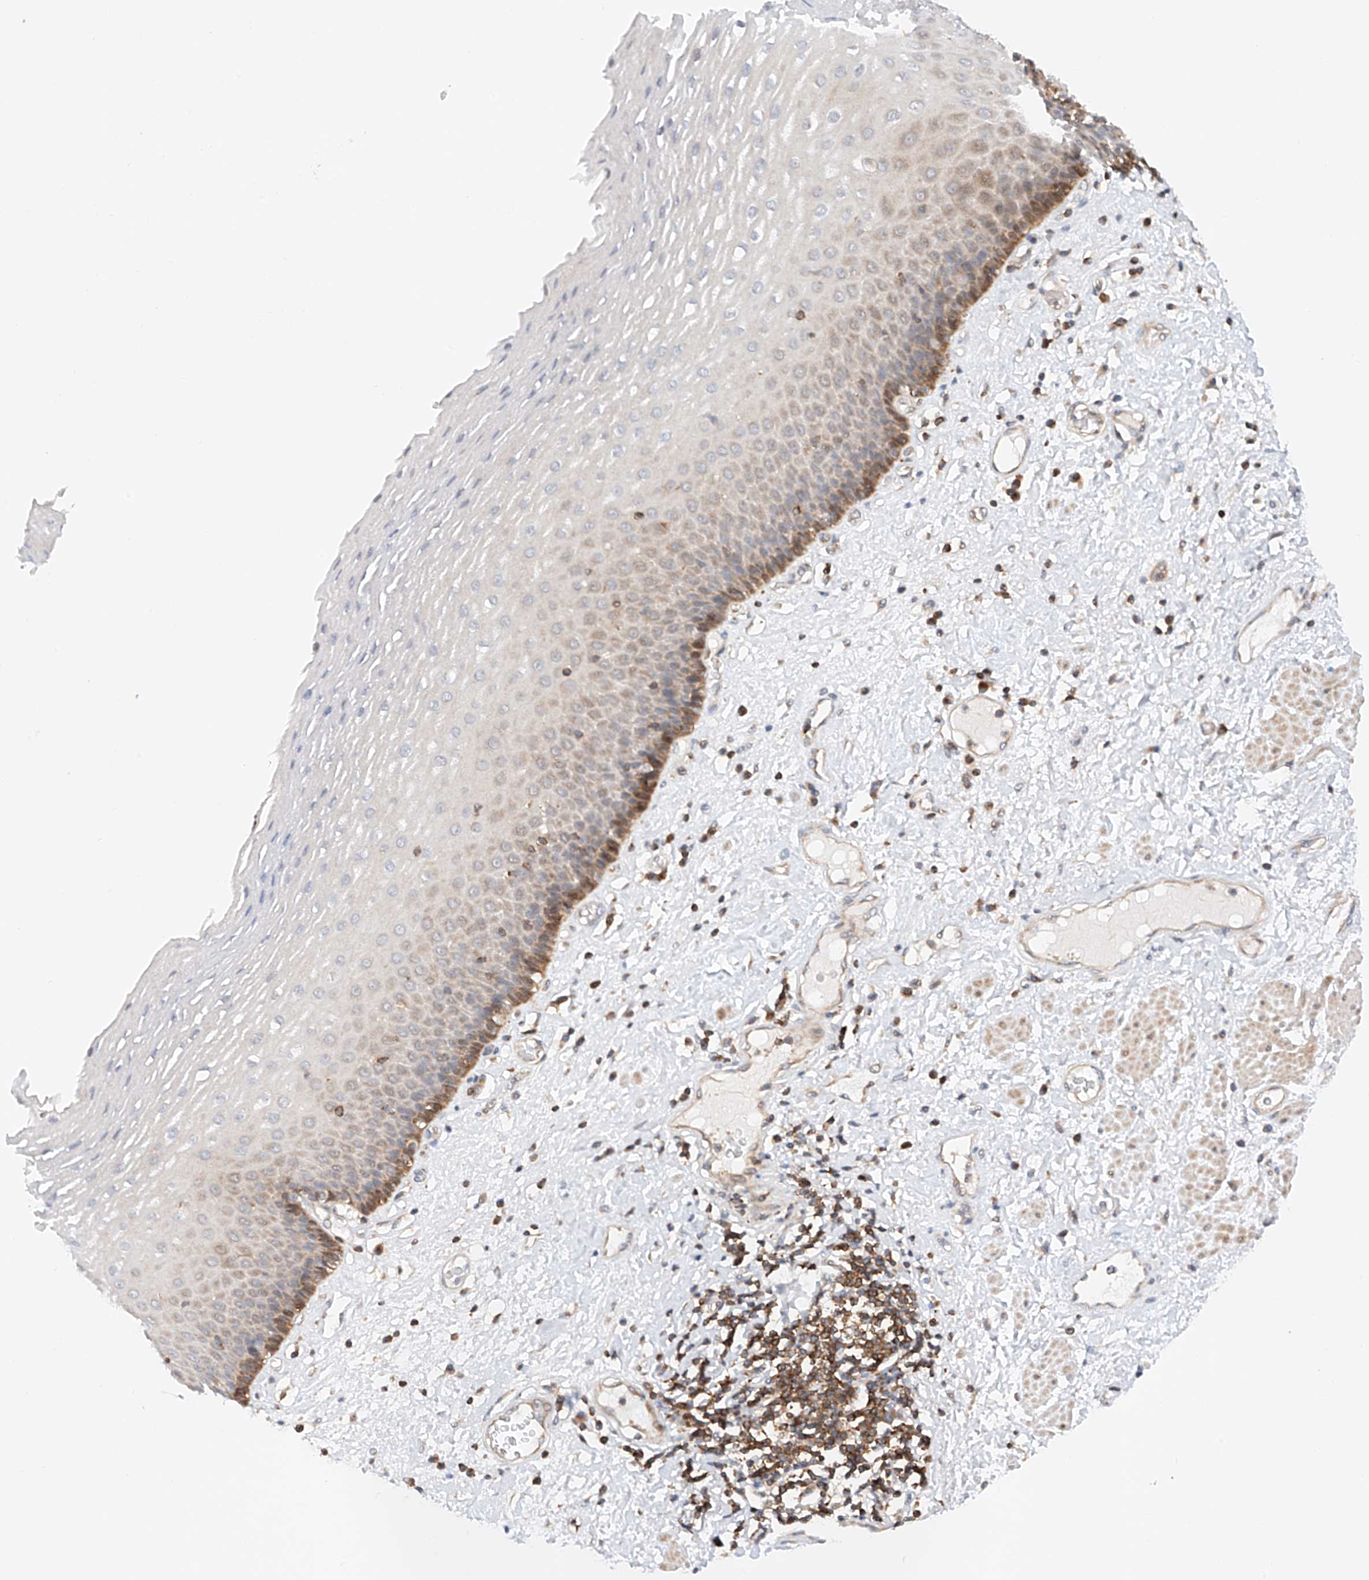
{"staining": {"intensity": "moderate", "quantity": "25%-75%", "location": "cytoplasmic/membranous,nuclear"}, "tissue": "esophagus", "cell_type": "Squamous epithelial cells", "image_type": "normal", "snomed": [{"axis": "morphology", "description": "Normal tissue, NOS"}, {"axis": "morphology", "description": "Adenocarcinoma, NOS"}, {"axis": "topography", "description": "Esophagus"}], "caption": "IHC (DAB (3,3'-diaminobenzidine)) staining of normal esophagus exhibits moderate cytoplasmic/membranous,nuclear protein expression in about 25%-75% of squamous epithelial cells.", "gene": "MFN2", "patient": {"sex": "male", "age": 62}}